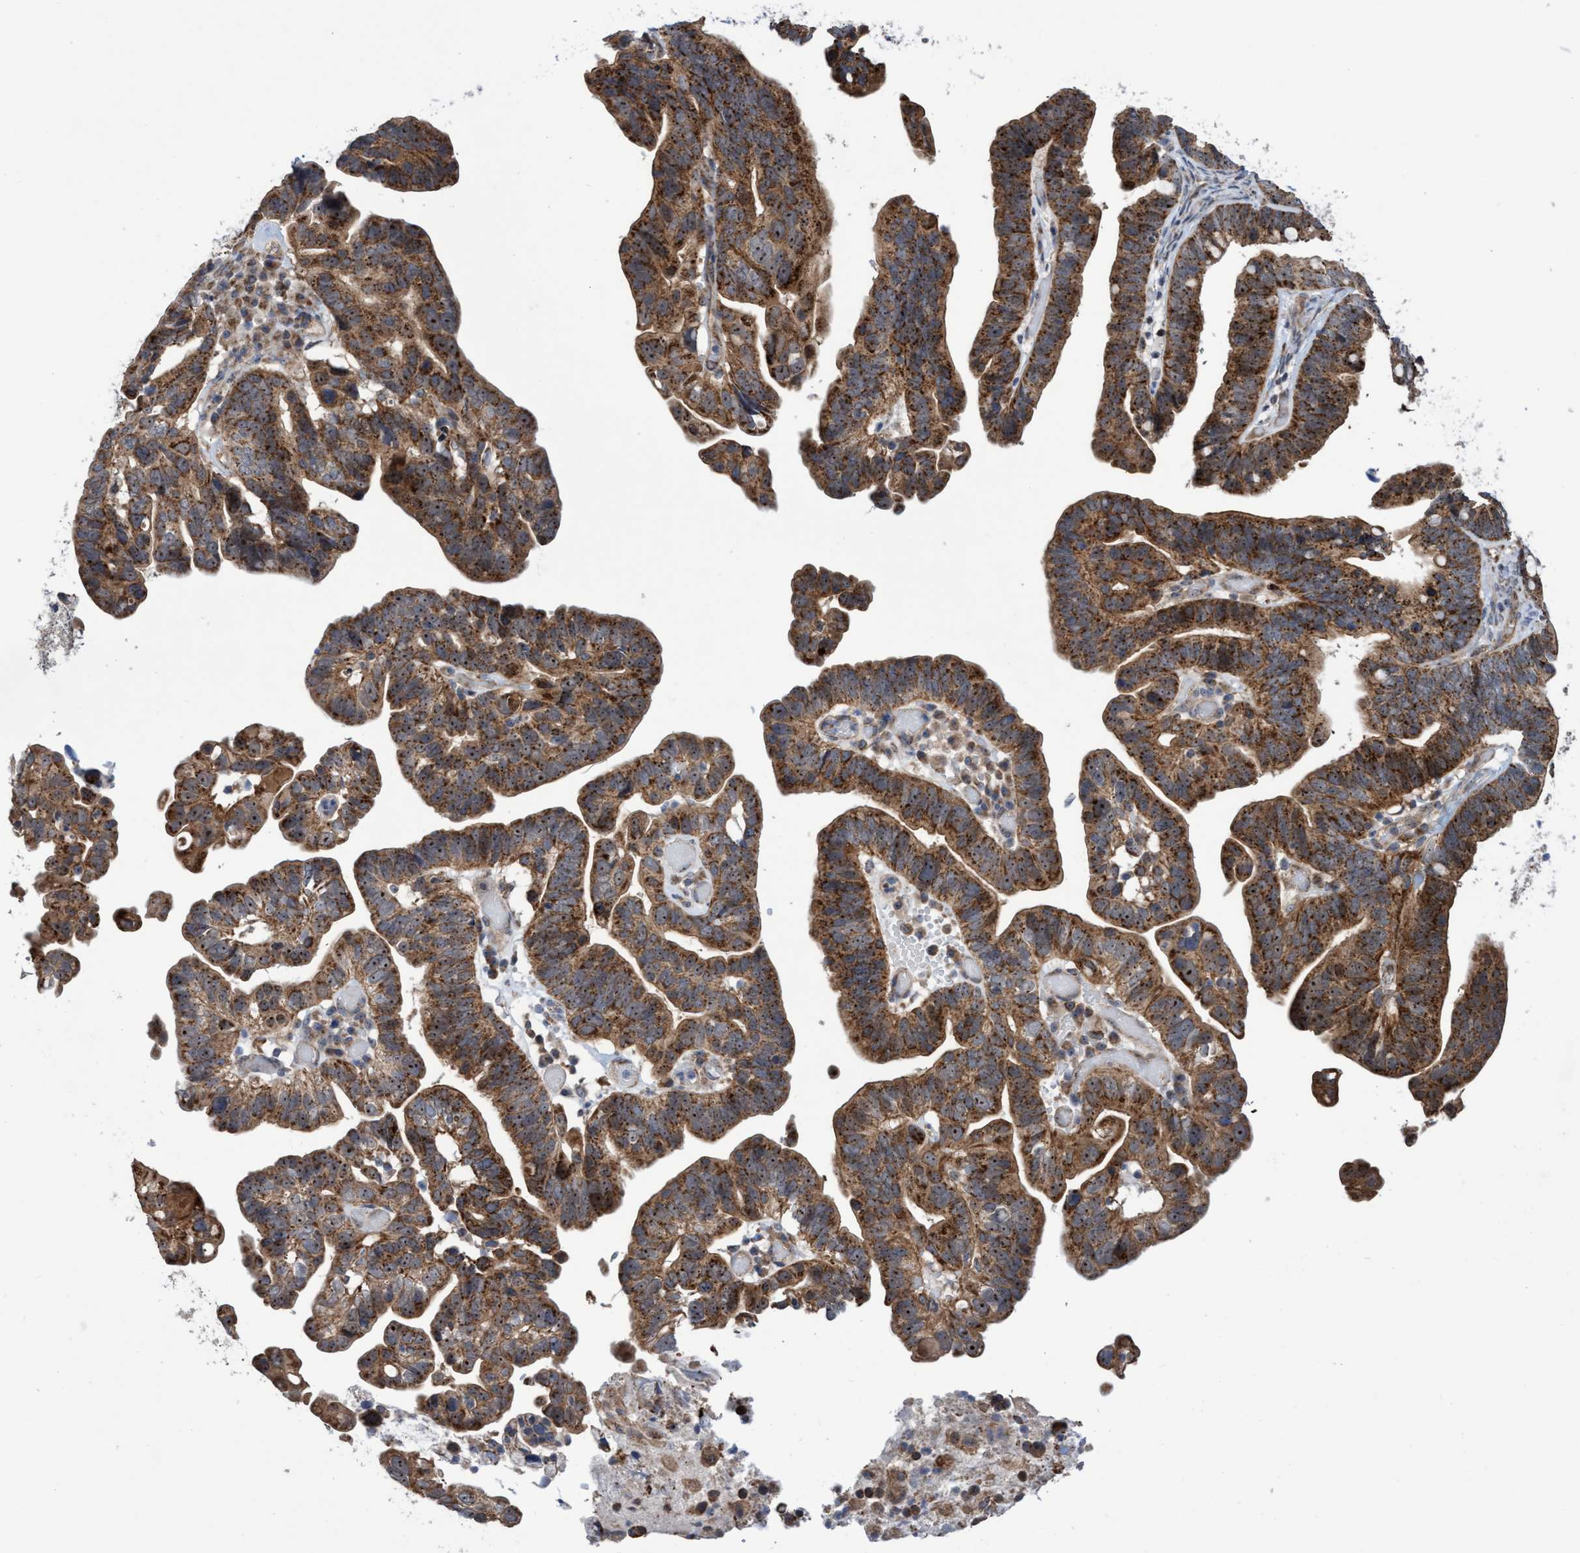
{"staining": {"intensity": "strong", "quantity": ">75%", "location": "cytoplasmic/membranous,nuclear"}, "tissue": "ovarian cancer", "cell_type": "Tumor cells", "image_type": "cancer", "snomed": [{"axis": "morphology", "description": "Cystadenocarcinoma, serous, NOS"}, {"axis": "topography", "description": "Ovary"}], "caption": "Strong cytoplasmic/membranous and nuclear protein staining is present in about >75% of tumor cells in ovarian serous cystadenocarcinoma. Immunohistochemistry stains the protein in brown and the nuclei are stained blue.", "gene": "P2RY14", "patient": {"sex": "female", "age": 56}}